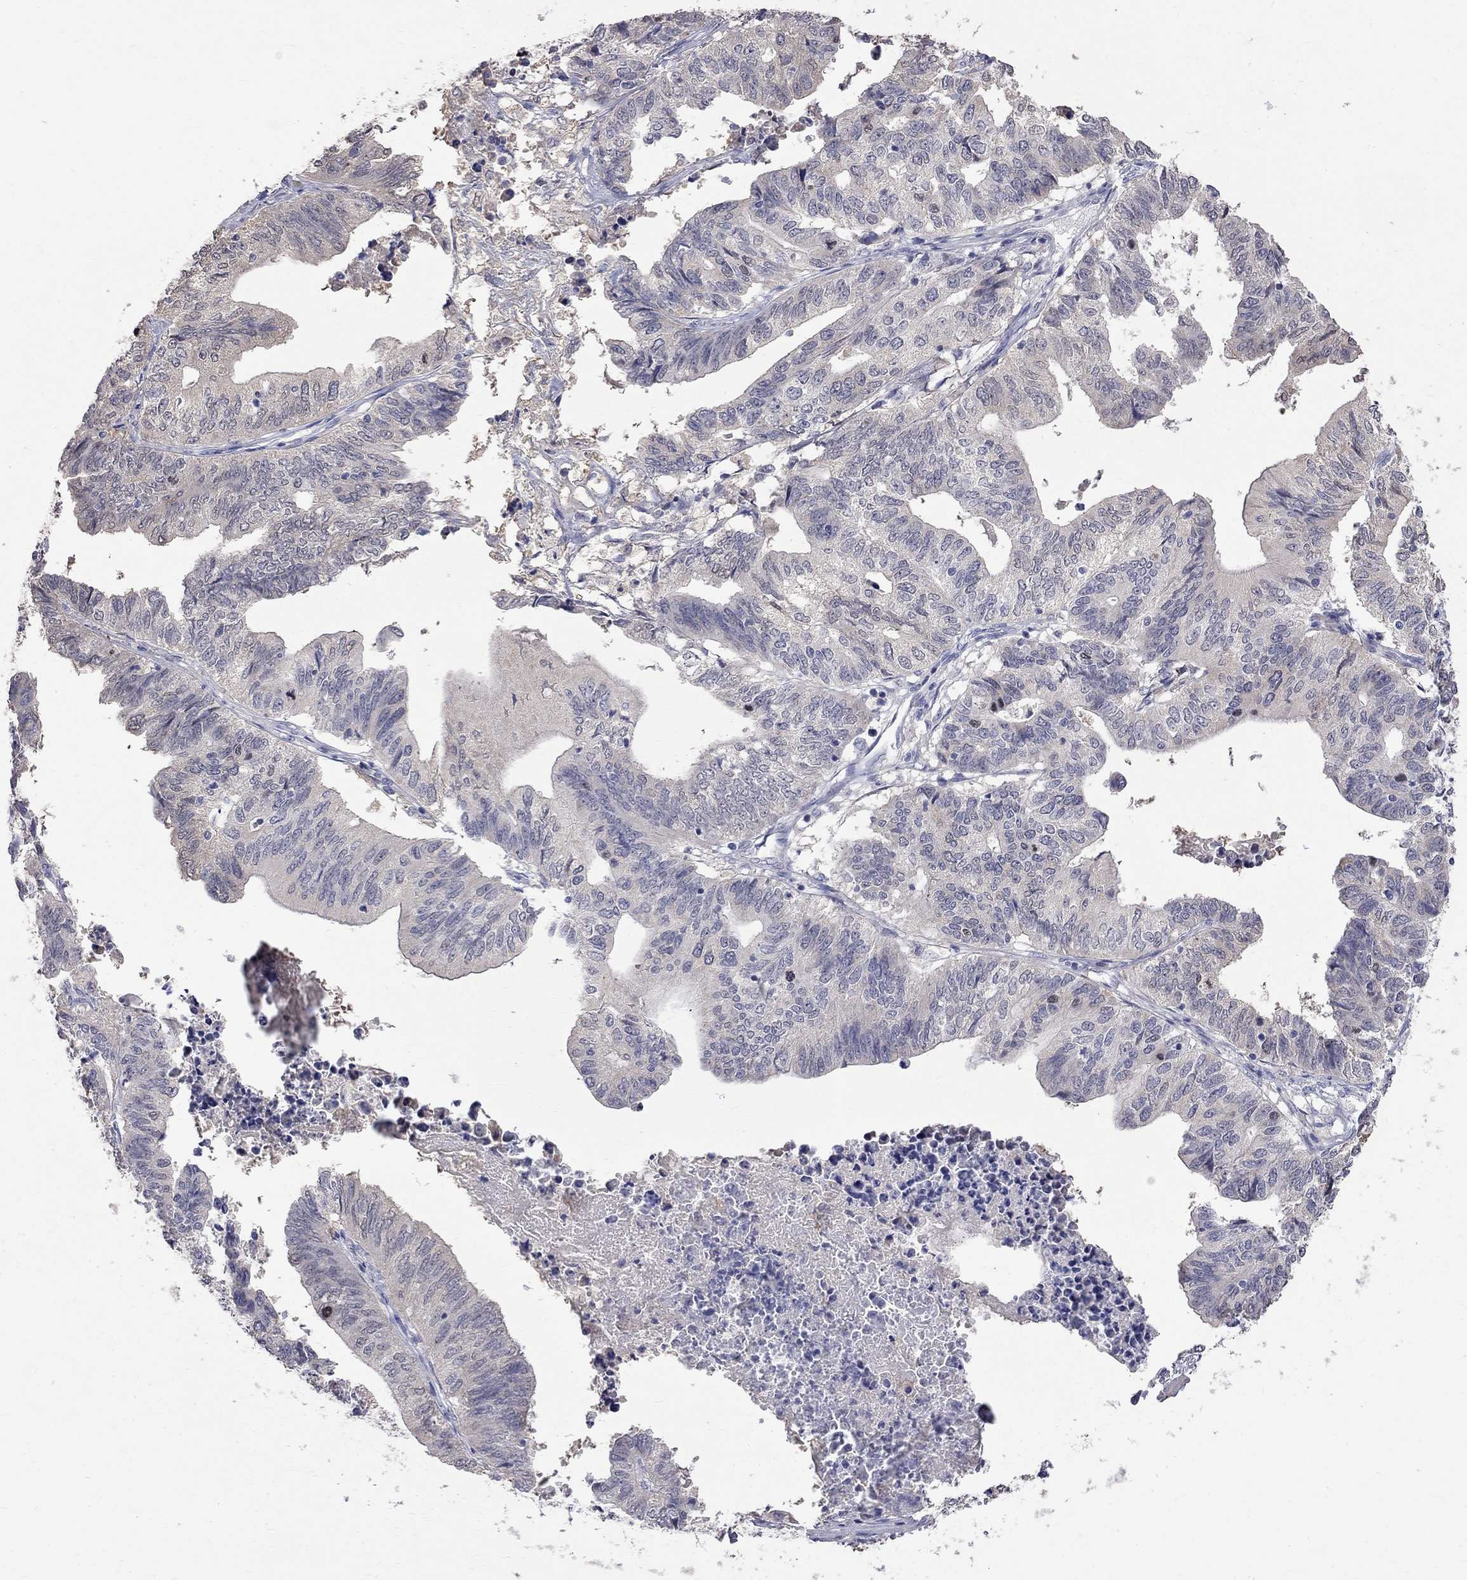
{"staining": {"intensity": "weak", "quantity": "<25%", "location": "cytoplasmic/membranous"}, "tissue": "stomach cancer", "cell_type": "Tumor cells", "image_type": "cancer", "snomed": [{"axis": "morphology", "description": "Adenocarcinoma, NOS"}, {"axis": "topography", "description": "Stomach, upper"}], "caption": "Tumor cells show no significant protein staining in stomach cancer (adenocarcinoma).", "gene": "CKAP2", "patient": {"sex": "female", "age": 67}}